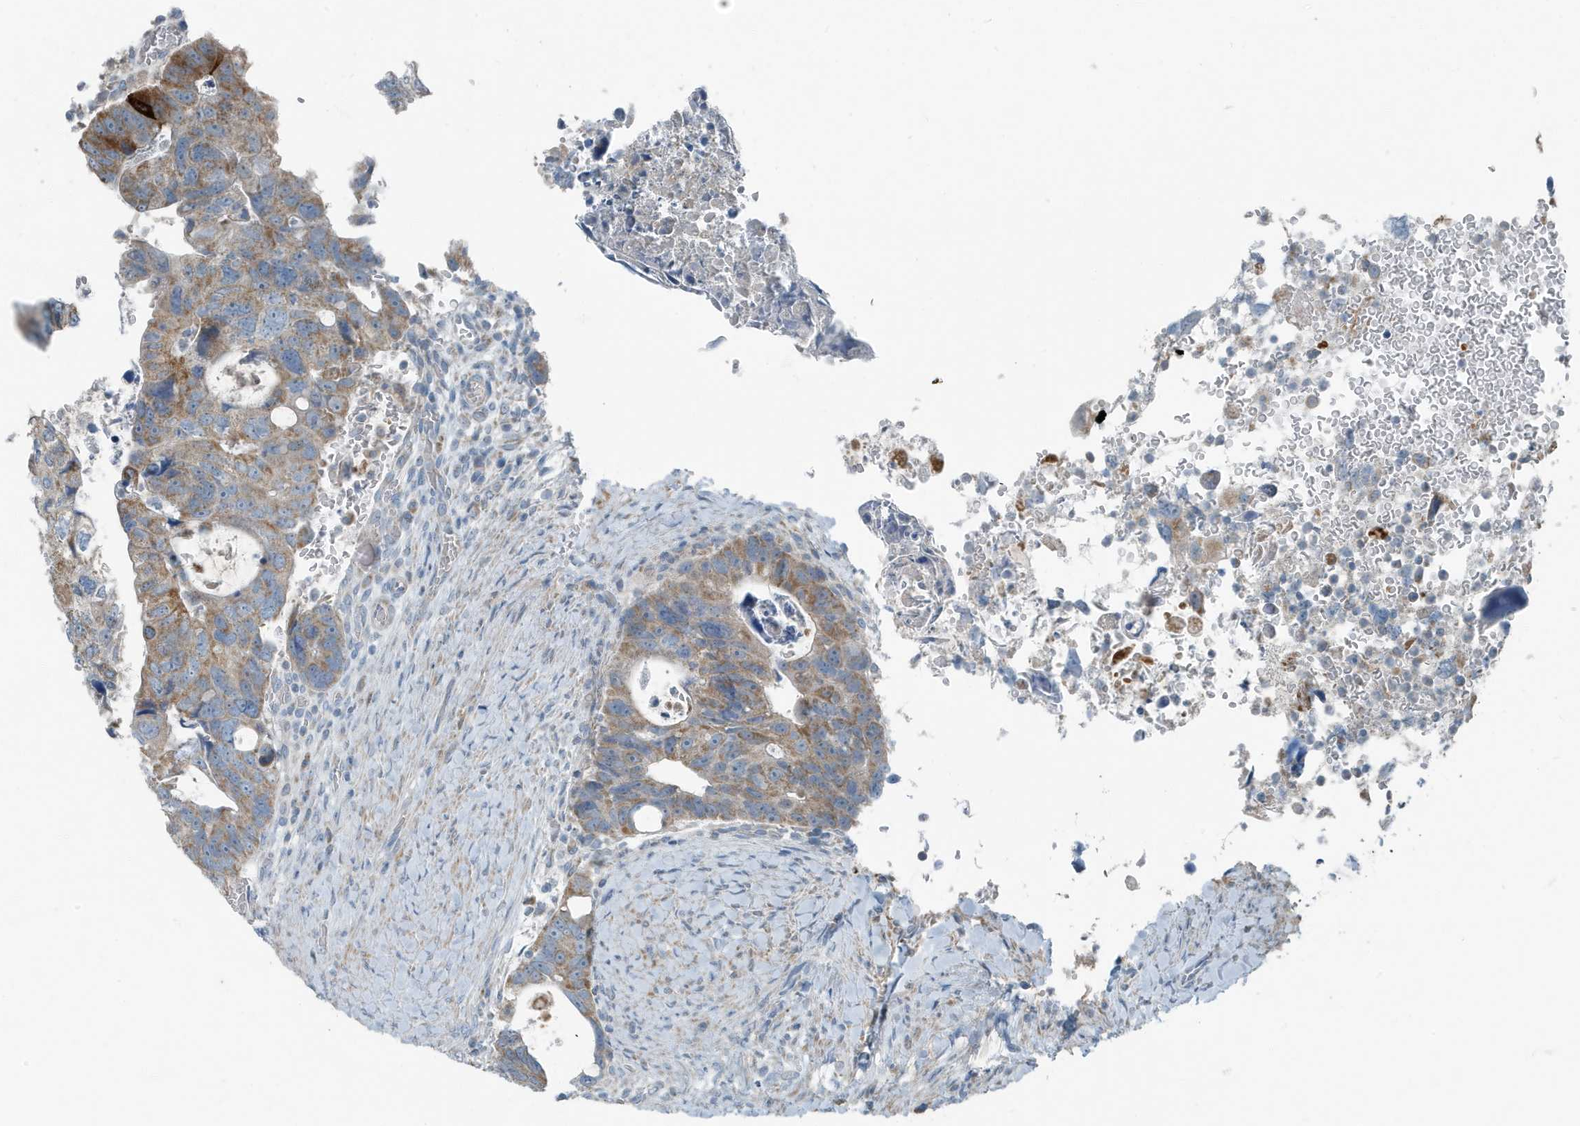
{"staining": {"intensity": "moderate", "quantity": "25%-75%", "location": "cytoplasmic/membranous"}, "tissue": "colorectal cancer", "cell_type": "Tumor cells", "image_type": "cancer", "snomed": [{"axis": "morphology", "description": "Adenocarcinoma, NOS"}, {"axis": "topography", "description": "Rectum"}], "caption": "Protein staining reveals moderate cytoplasmic/membranous staining in about 25%-75% of tumor cells in colorectal cancer.", "gene": "MT-CYB", "patient": {"sex": "male", "age": 59}}